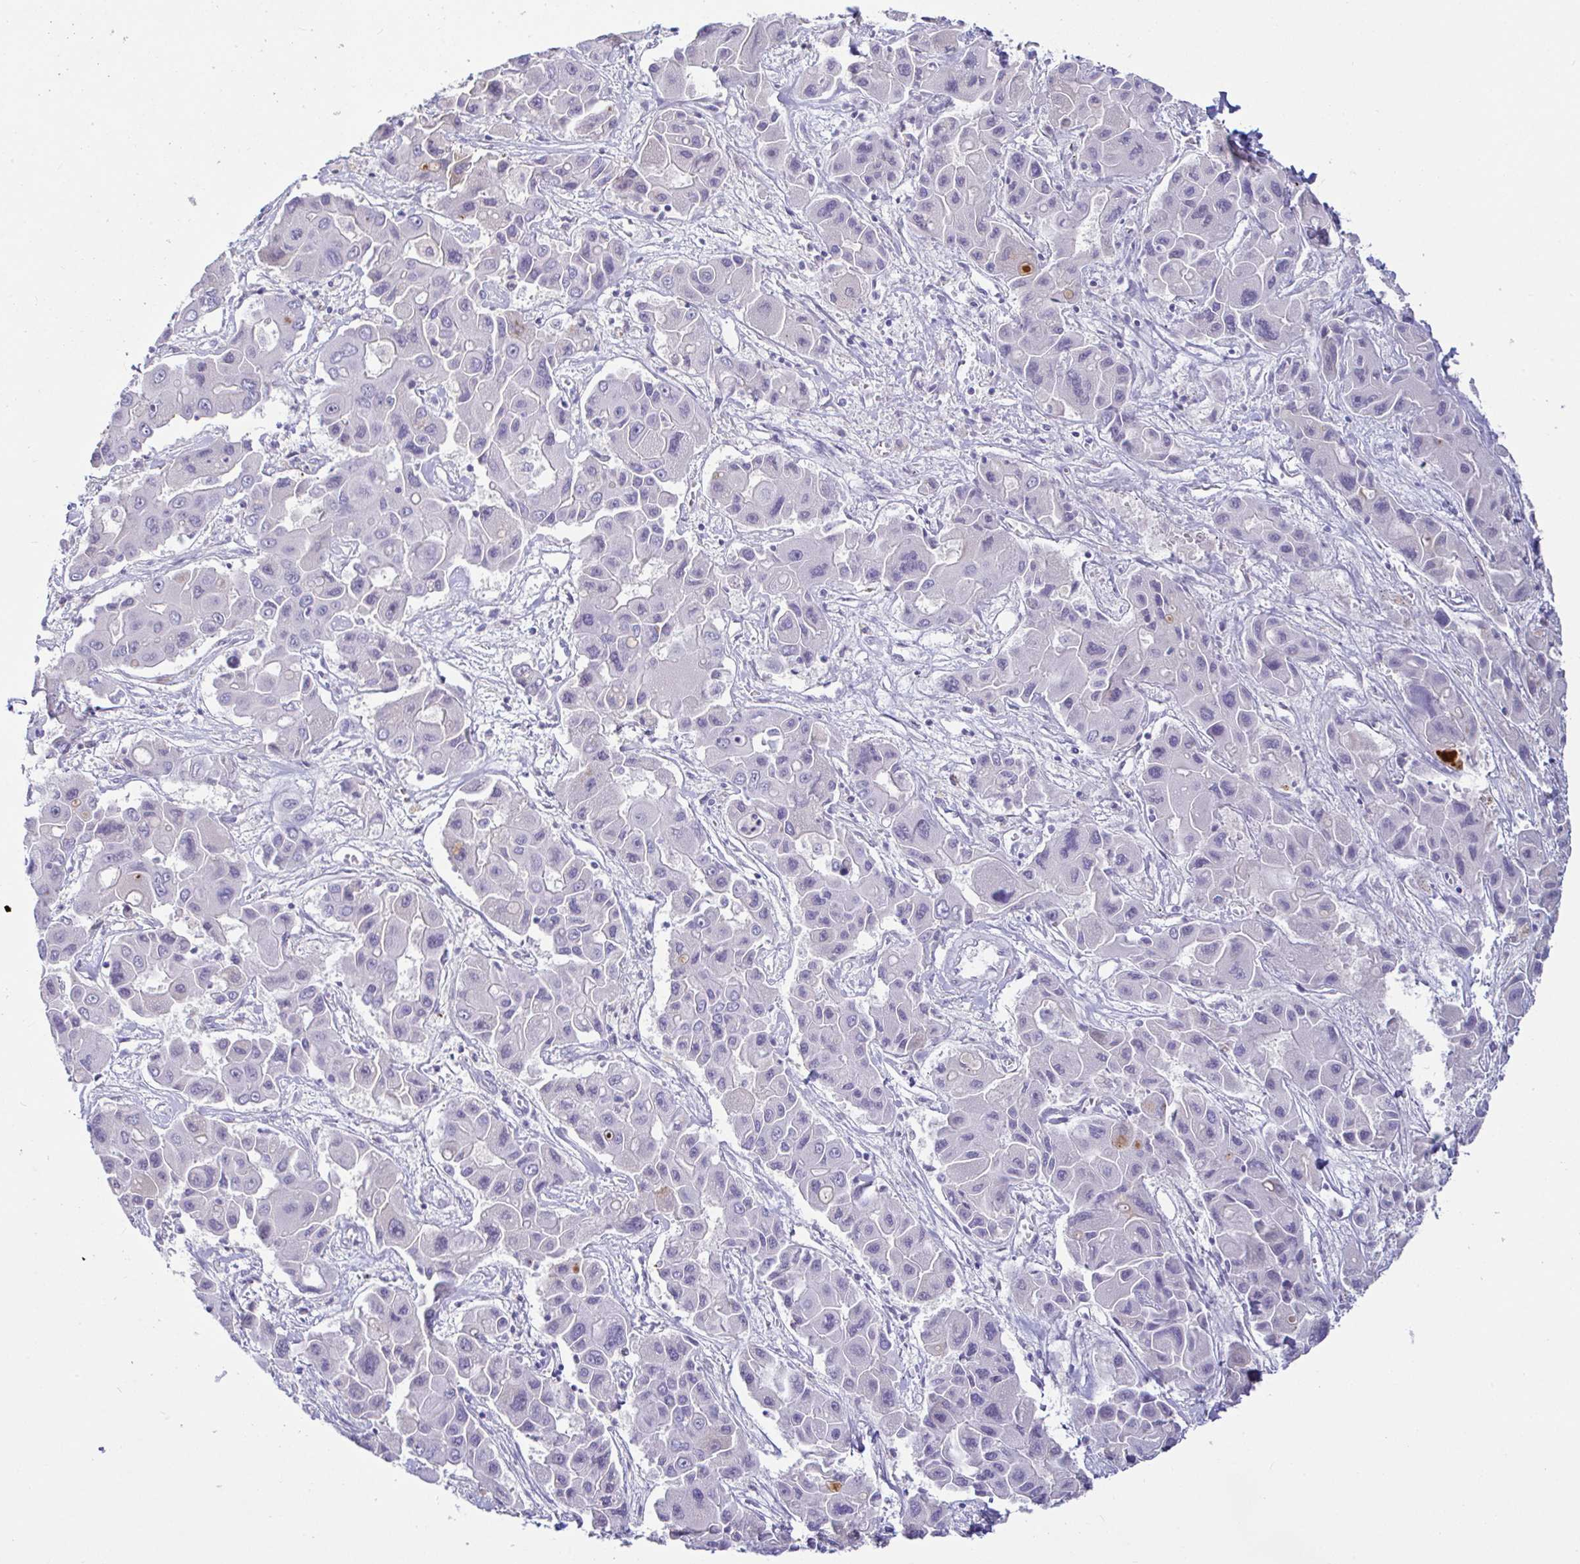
{"staining": {"intensity": "negative", "quantity": "none", "location": "none"}, "tissue": "liver cancer", "cell_type": "Tumor cells", "image_type": "cancer", "snomed": [{"axis": "morphology", "description": "Cholangiocarcinoma"}, {"axis": "topography", "description": "Liver"}], "caption": "Human liver cholangiocarcinoma stained for a protein using IHC exhibits no positivity in tumor cells.", "gene": "SAA4", "patient": {"sex": "male", "age": 67}}